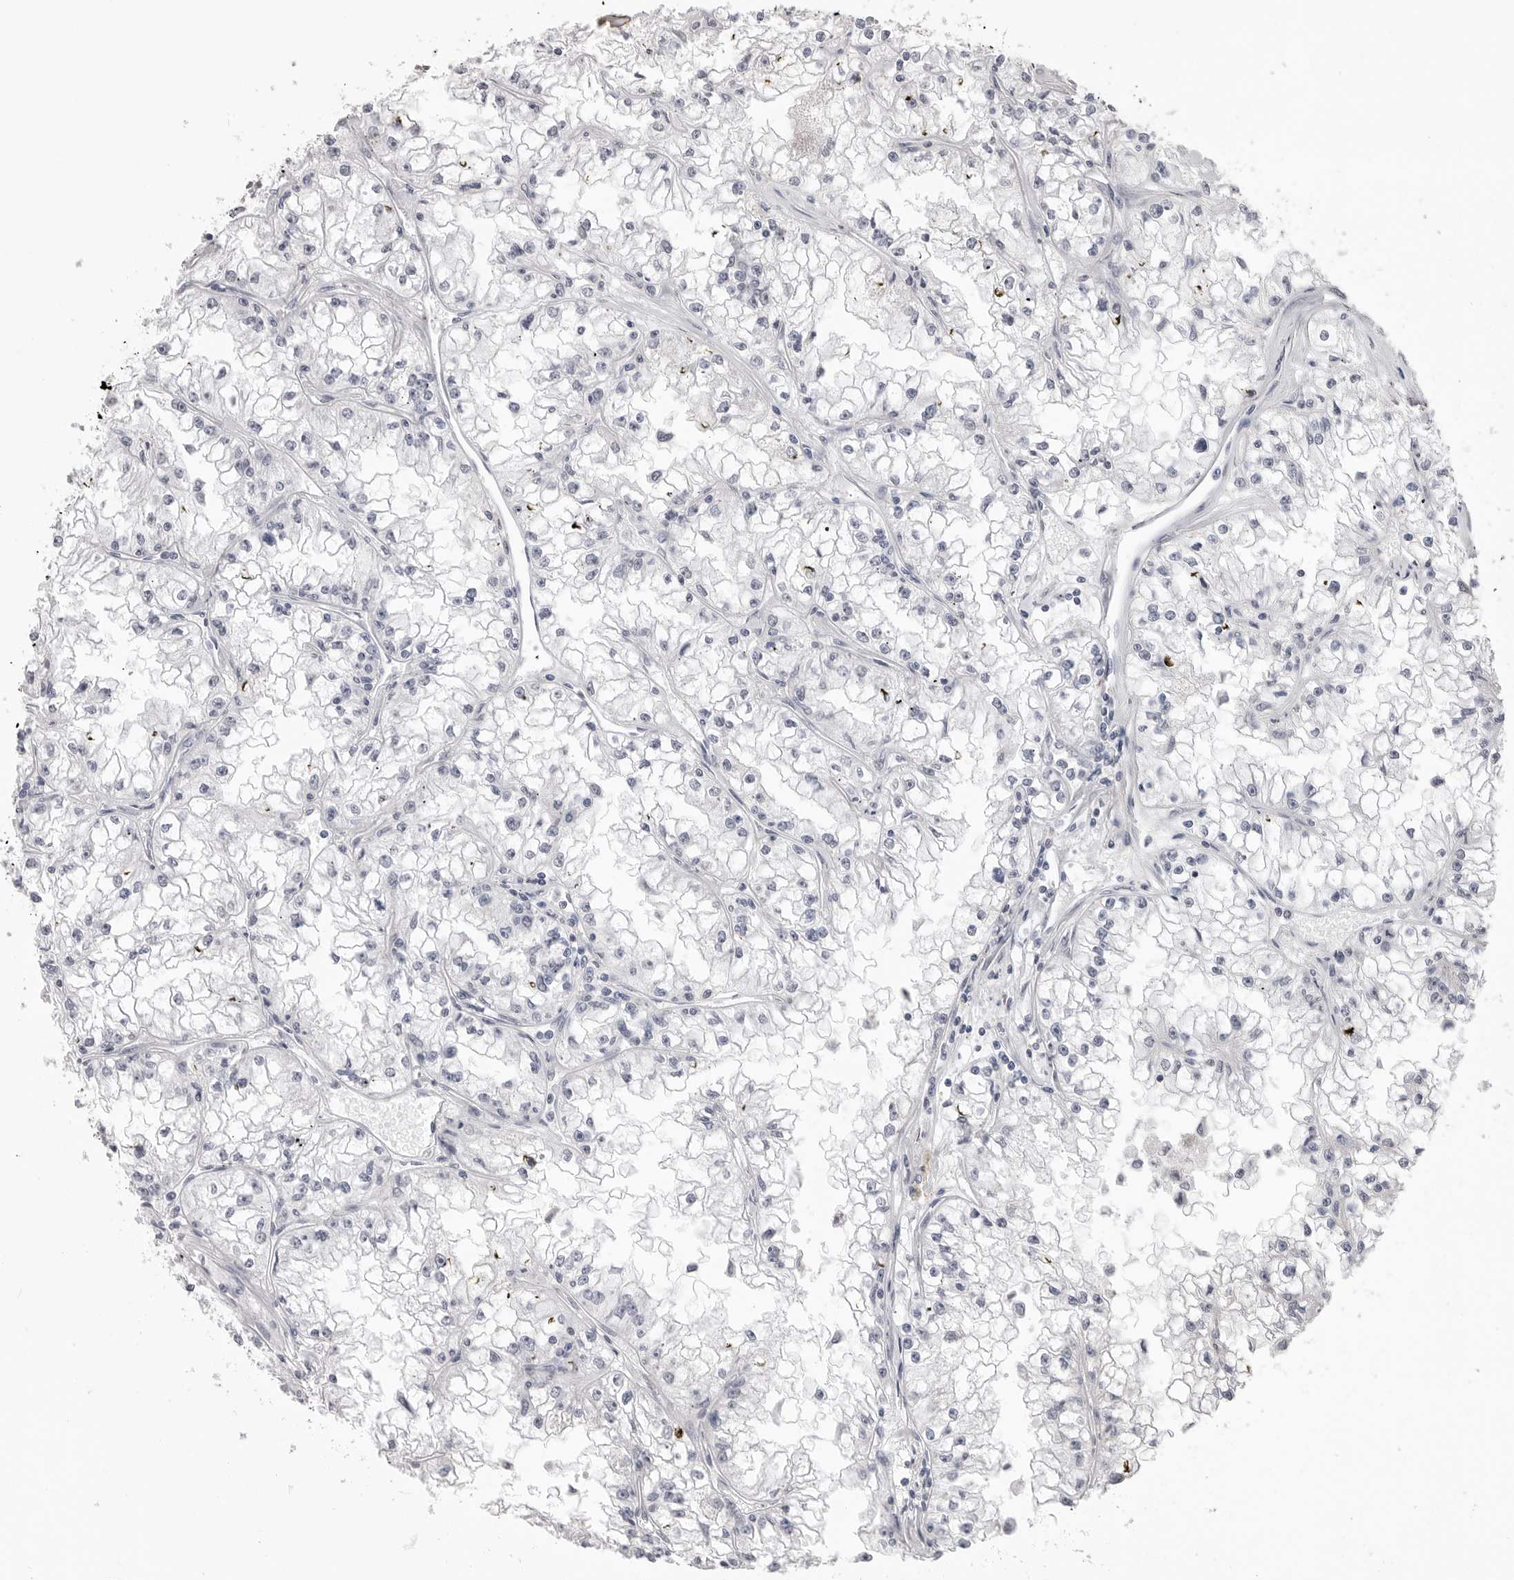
{"staining": {"intensity": "negative", "quantity": "none", "location": "none"}, "tissue": "renal cancer", "cell_type": "Tumor cells", "image_type": "cancer", "snomed": [{"axis": "morphology", "description": "Adenocarcinoma, NOS"}, {"axis": "topography", "description": "Kidney"}], "caption": "Immunohistochemistry (IHC) of human renal cancer (adenocarcinoma) demonstrates no staining in tumor cells.", "gene": "ICAM5", "patient": {"sex": "male", "age": 56}}